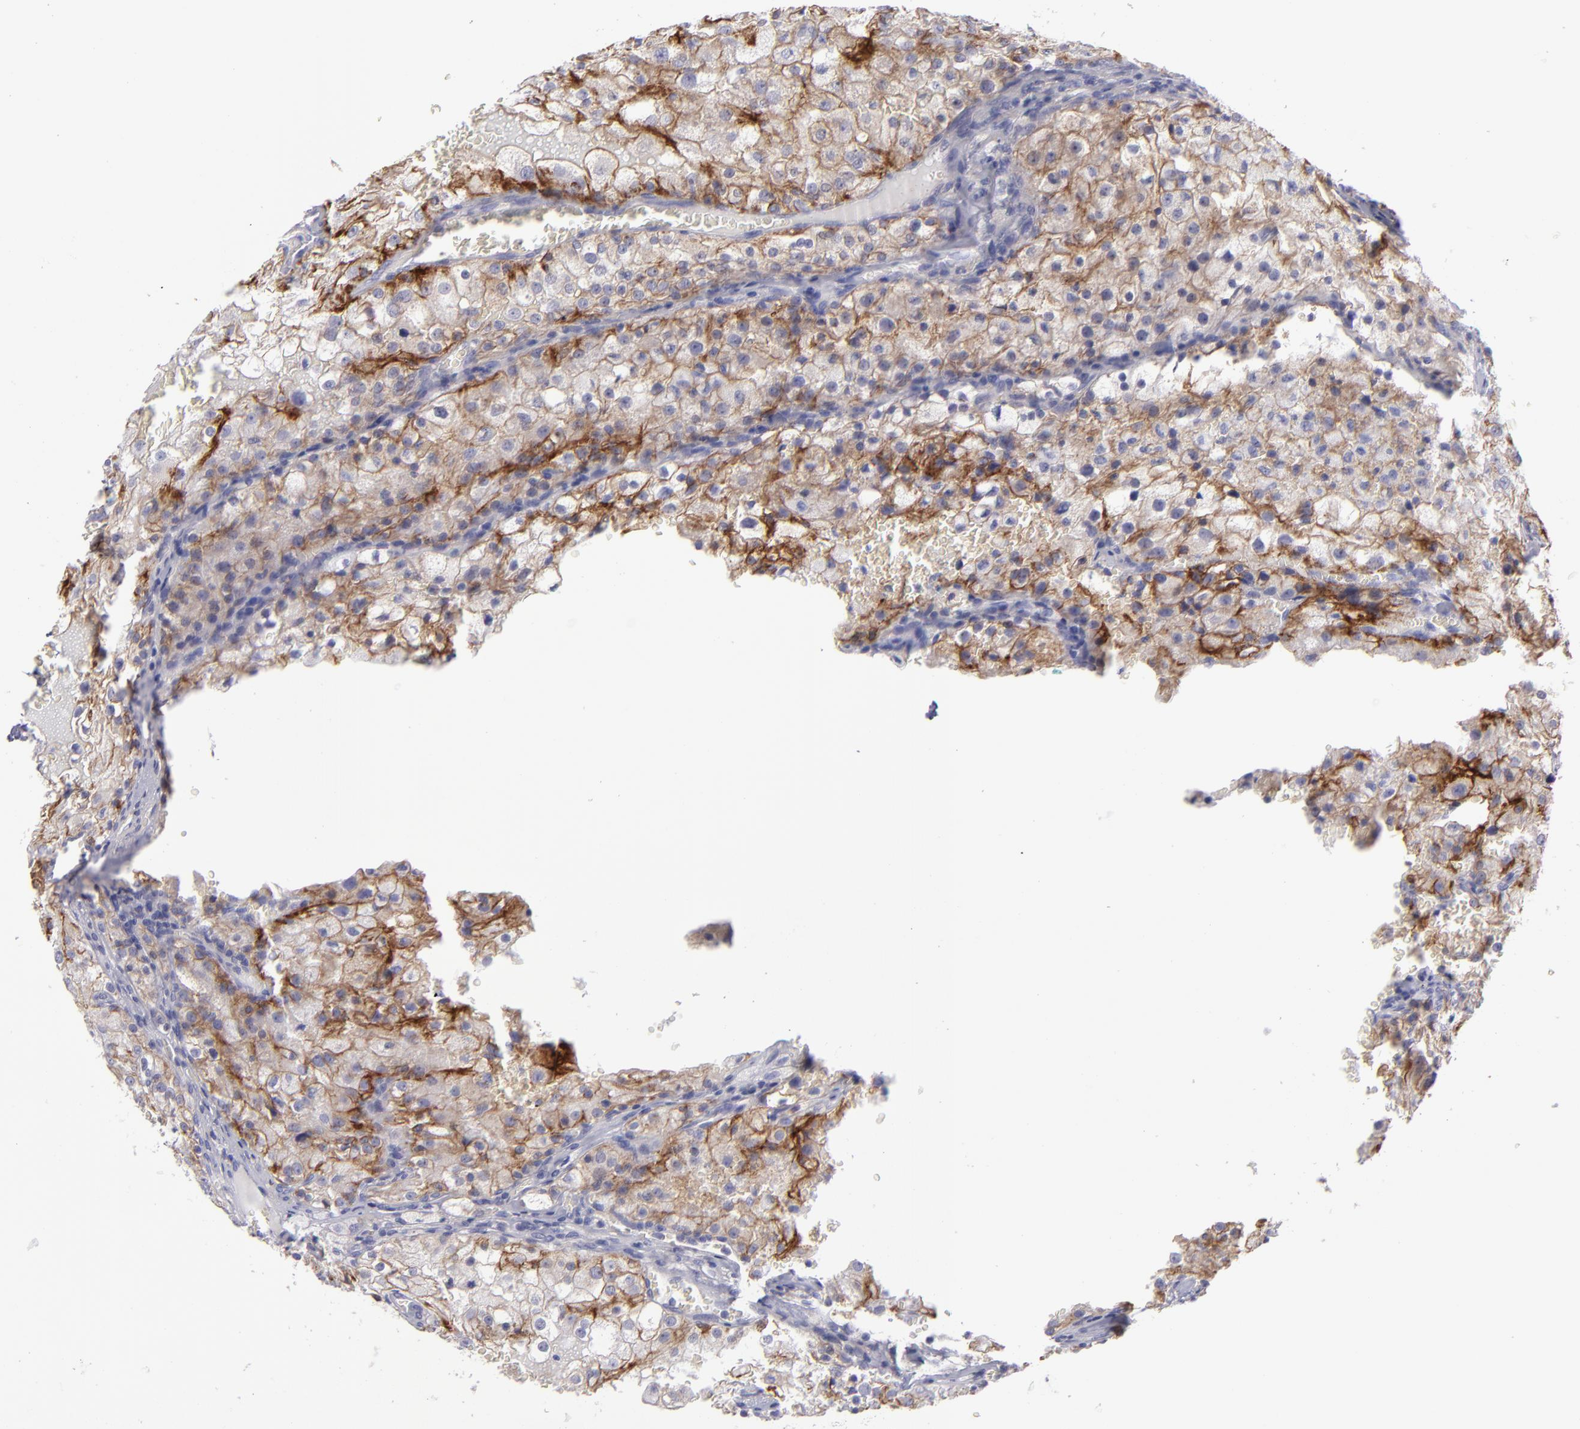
{"staining": {"intensity": "strong", "quantity": "25%-75%", "location": "cytoplasmic/membranous"}, "tissue": "renal cancer", "cell_type": "Tumor cells", "image_type": "cancer", "snomed": [{"axis": "morphology", "description": "Adenocarcinoma, NOS"}, {"axis": "topography", "description": "Kidney"}], "caption": "A brown stain highlights strong cytoplasmic/membranous expression of a protein in human adenocarcinoma (renal) tumor cells. (Stains: DAB (3,3'-diaminobenzidine) in brown, nuclei in blue, Microscopy: brightfield microscopy at high magnification).", "gene": "BSG", "patient": {"sex": "female", "age": 74}}